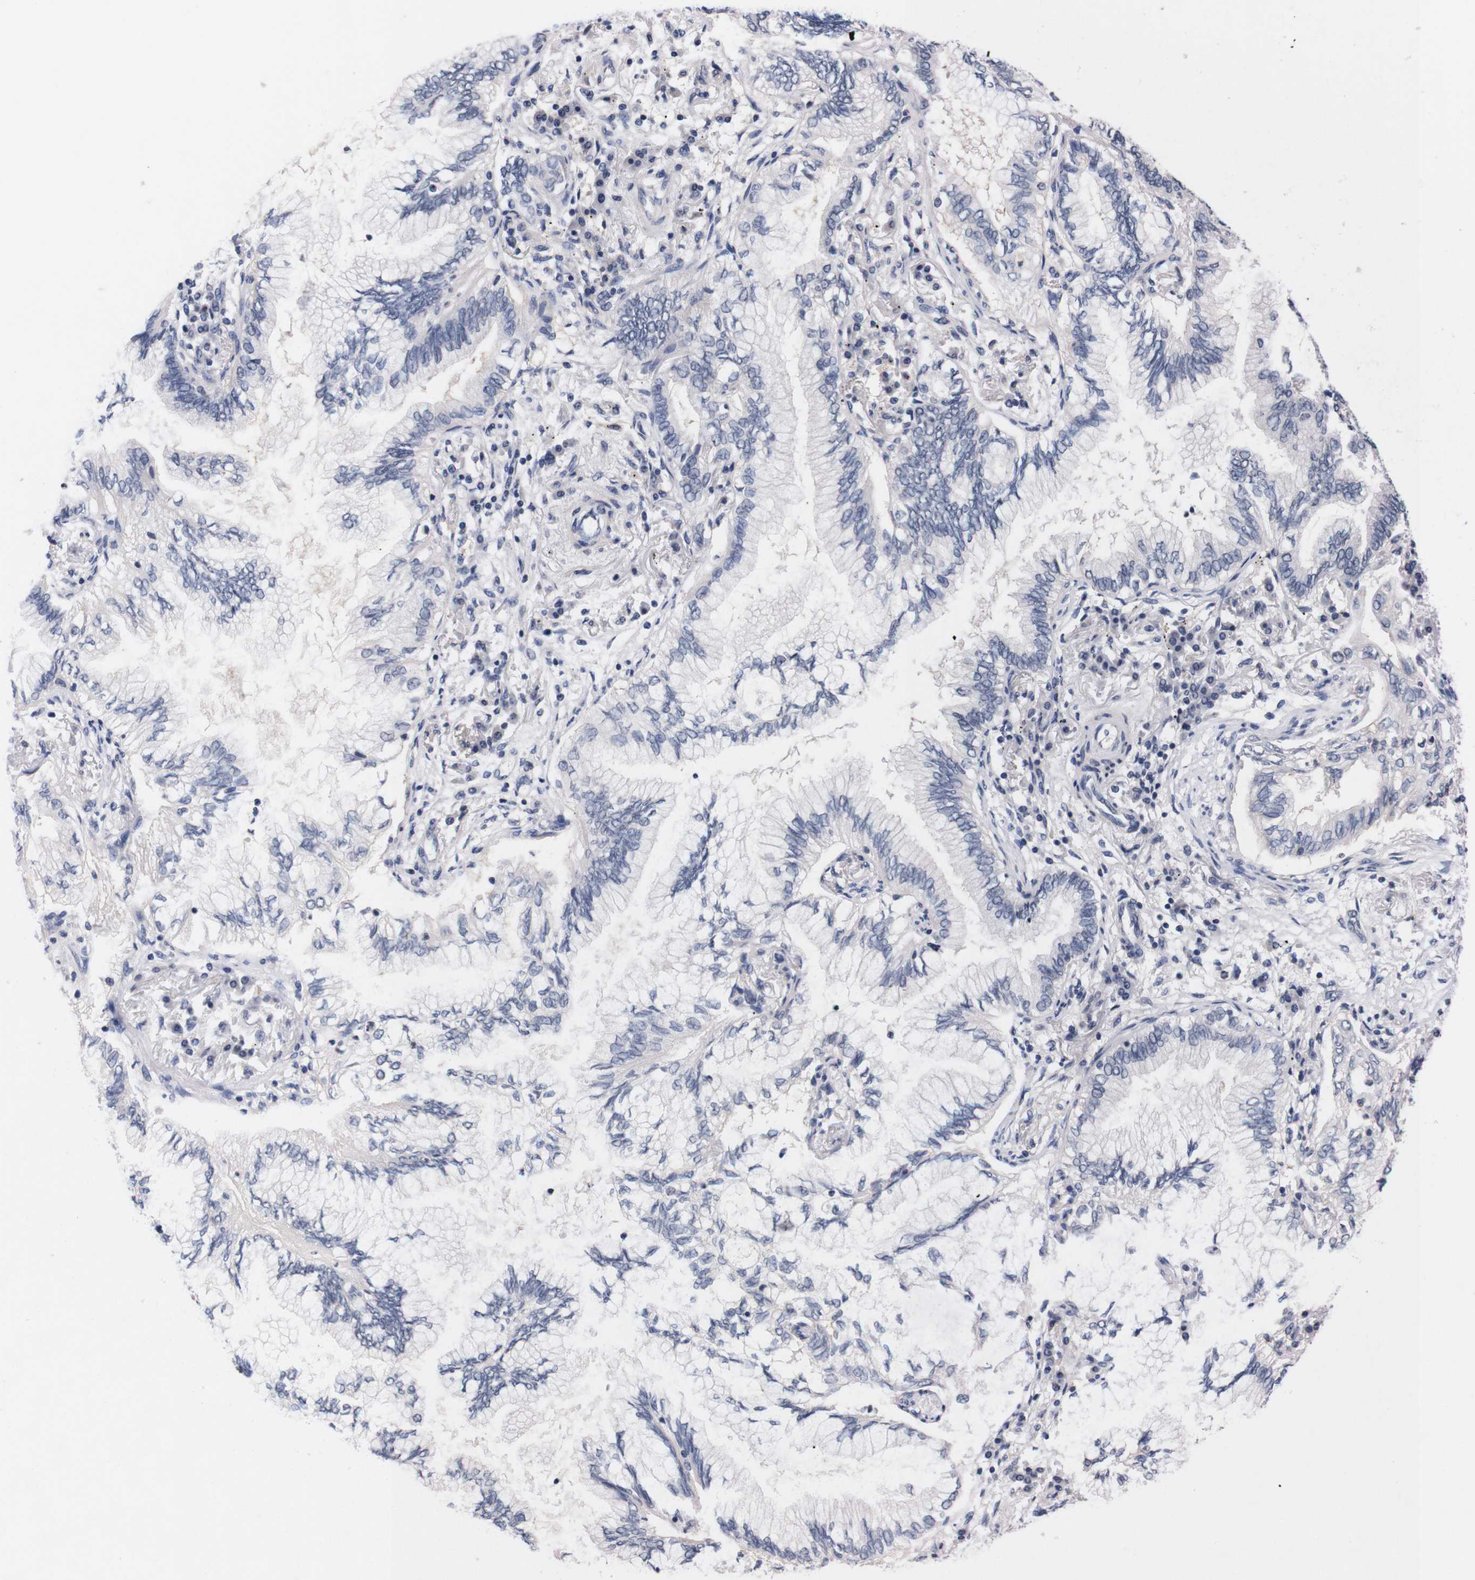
{"staining": {"intensity": "negative", "quantity": "none", "location": "none"}, "tissue": "lung cancer", "cell_type": "Tumor cells", "image_type": "cancer", "snomed": [{"axis": "morphology", "description": "Normal tissue, NOS"}, {"axis": "morphology", "description": "Adenocarcinoma, NOS"}, {"axis": "topography", "description": "Bronchus"}, {"axis": "topography", "description": "Lung"}], "caption": "The micrograph demonstrates no staining of tumor cells in lung cancer (adenocarcinoma).", "gene": "TNFRSF21", "patient": {"sex": "female", "age": 70}}